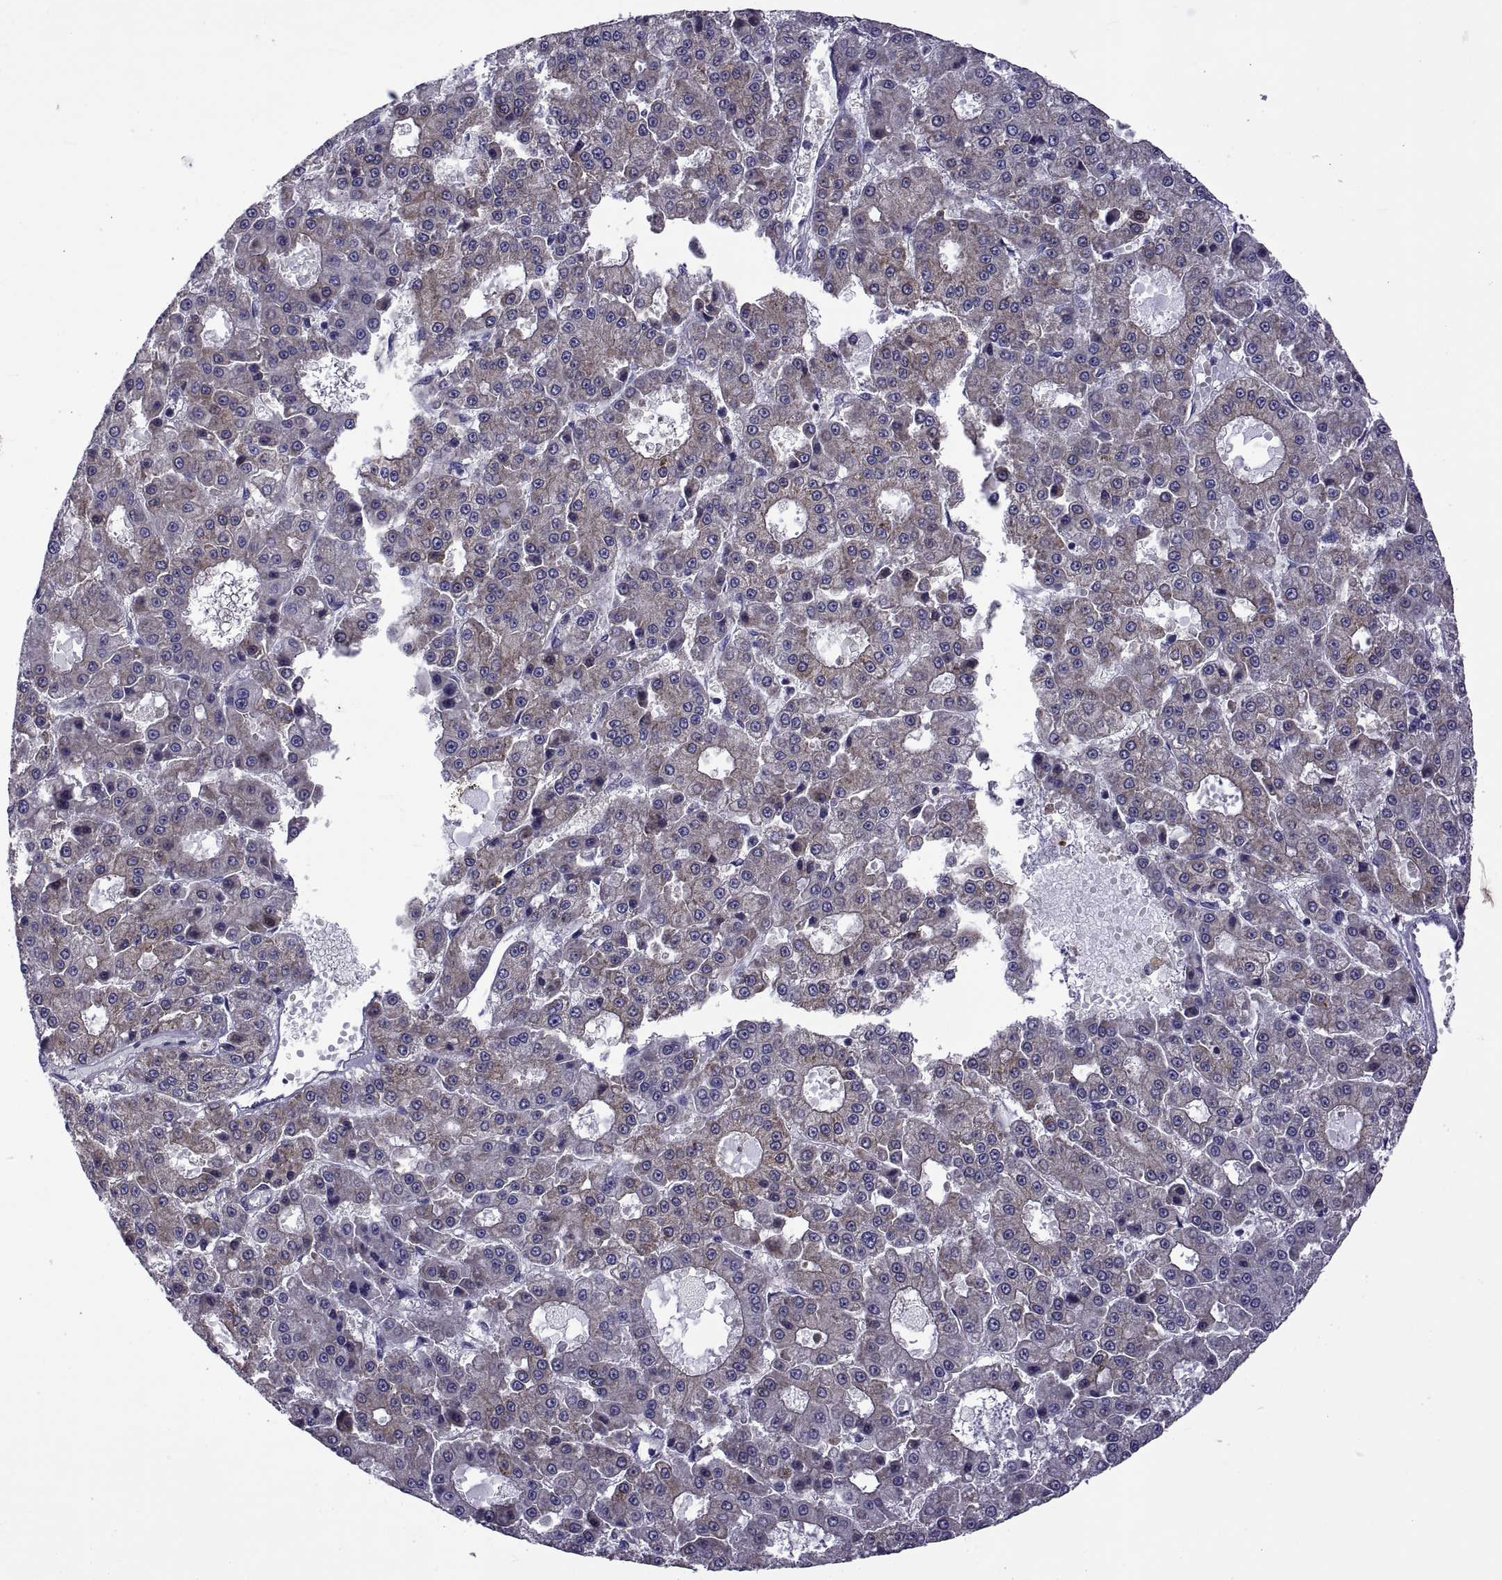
{"staining": {"intensity": "weak", "quantity": ">75%", "location": "cytoplasmic/membranous"}, "tissue": "liver cancer", "cell_type": "Tumor cells", "image_type": "cancer", "snomed": [{"axis": "morphology", "description": "Carcinoma, Hepatocellular, NOS"}, {"axis": "topography", "description": "Liver"}], "caption": "An image showing weak cytoplasmic/membranous expression in about >75% of tumor cells in liver hepatocellular carcinoma, as visualized by brown immunohistochemical staining.", "gene": "TMC3", "patient": {"sex": "male", "age": 70}}